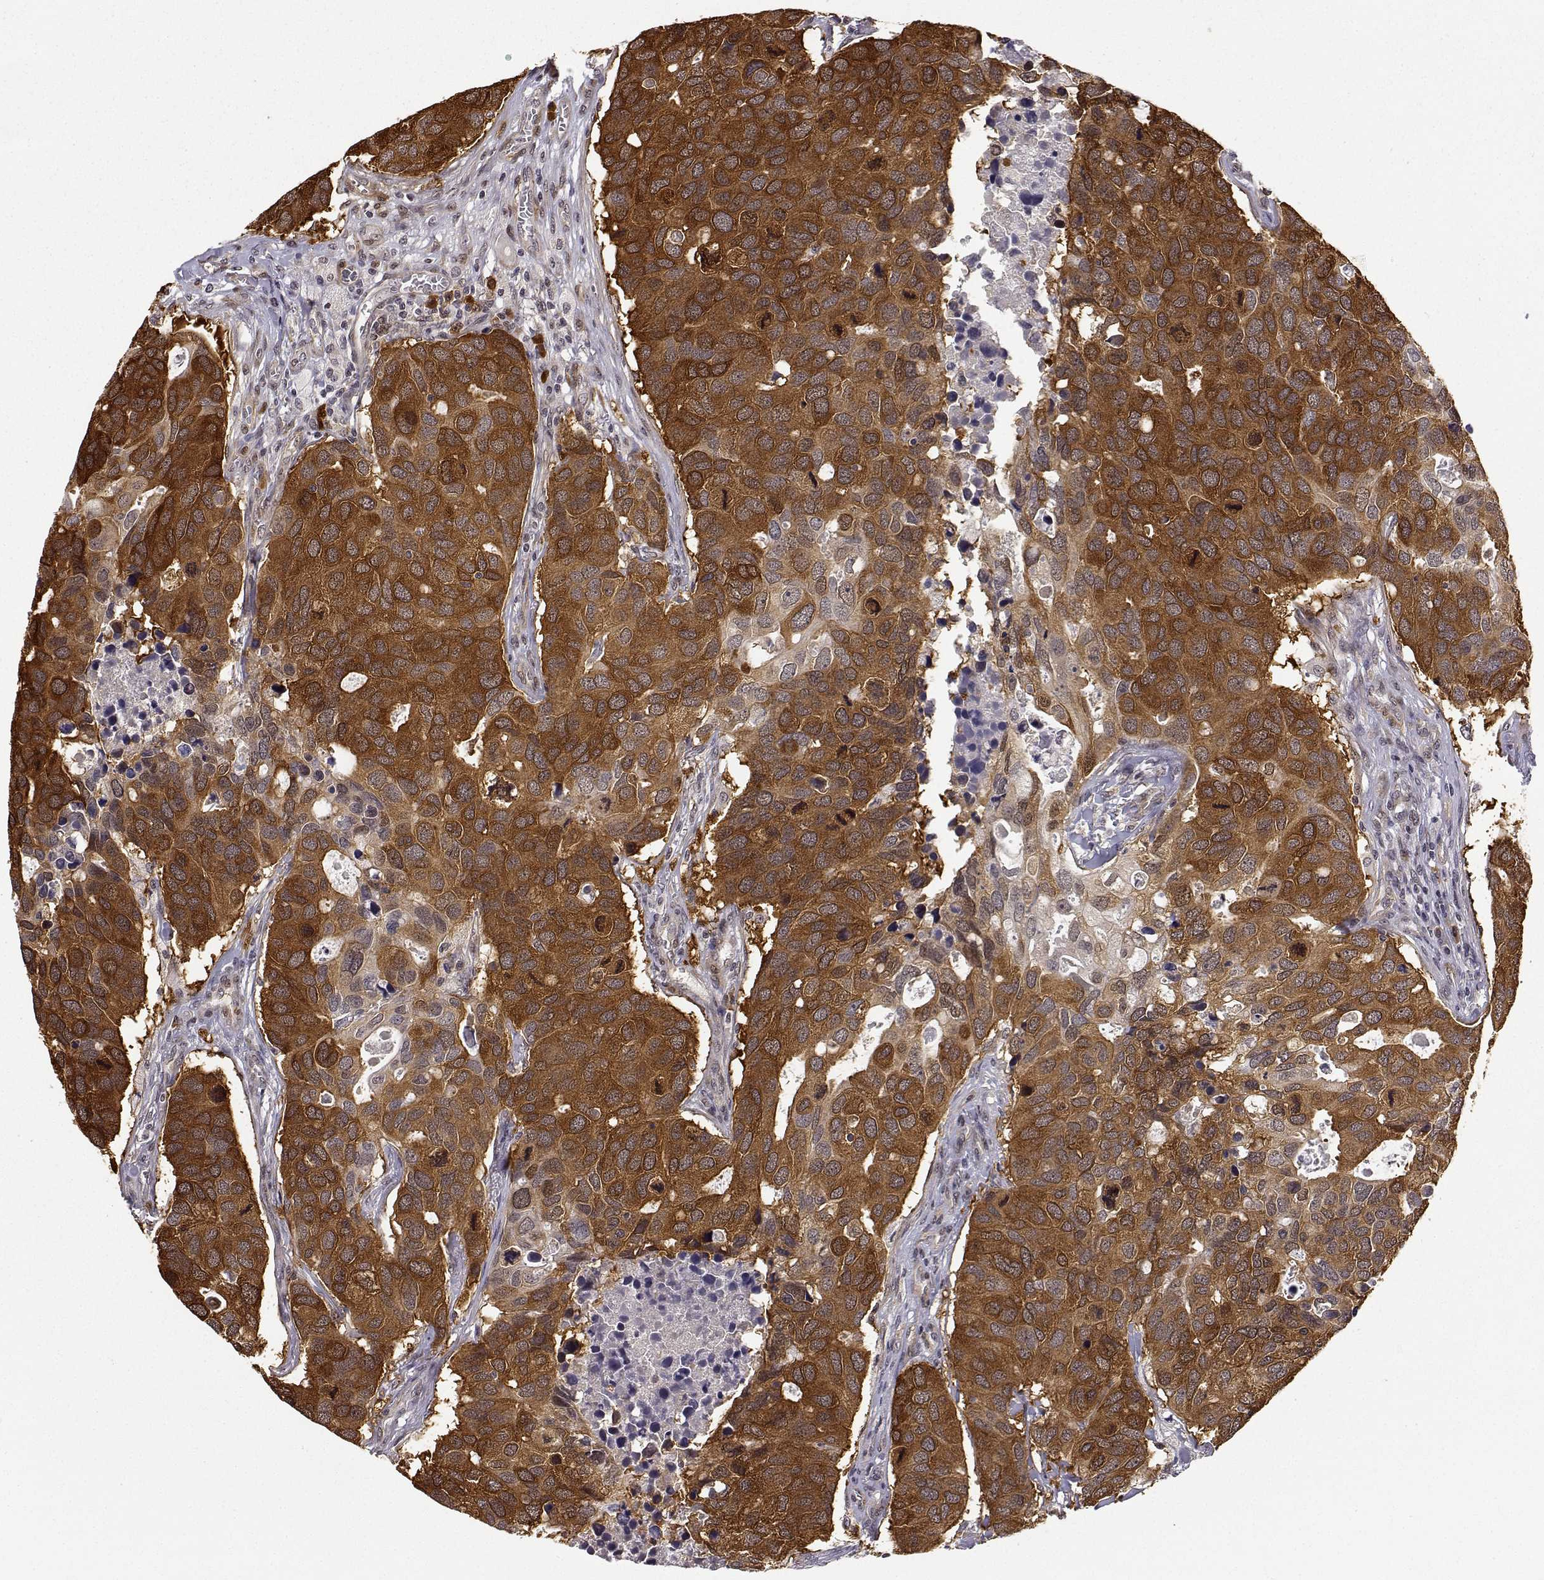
{"staining": {"intensity": "strong", "quantity": ">75%", "location": "cytoplasmic/membranous"}, "tissue": "breast cancer", "cell_type": "Tumor cells", "image_type": "cancer", "snomed": [{"axis": "morphology", "description": "Duct carcinoma"}, {"axis": "topography", "description": "Breast"}], "caption": "DAB (3,3'-diaminobenzidine) immunohistochemical staining of breast cancer (intraductal carcinoma) demonstrates strong cytoplasmic/membranous protein staining in approximately >75% of tumor cells.", "gene": "PHGDH", "patient": {"sex": "female", "age": 83}}